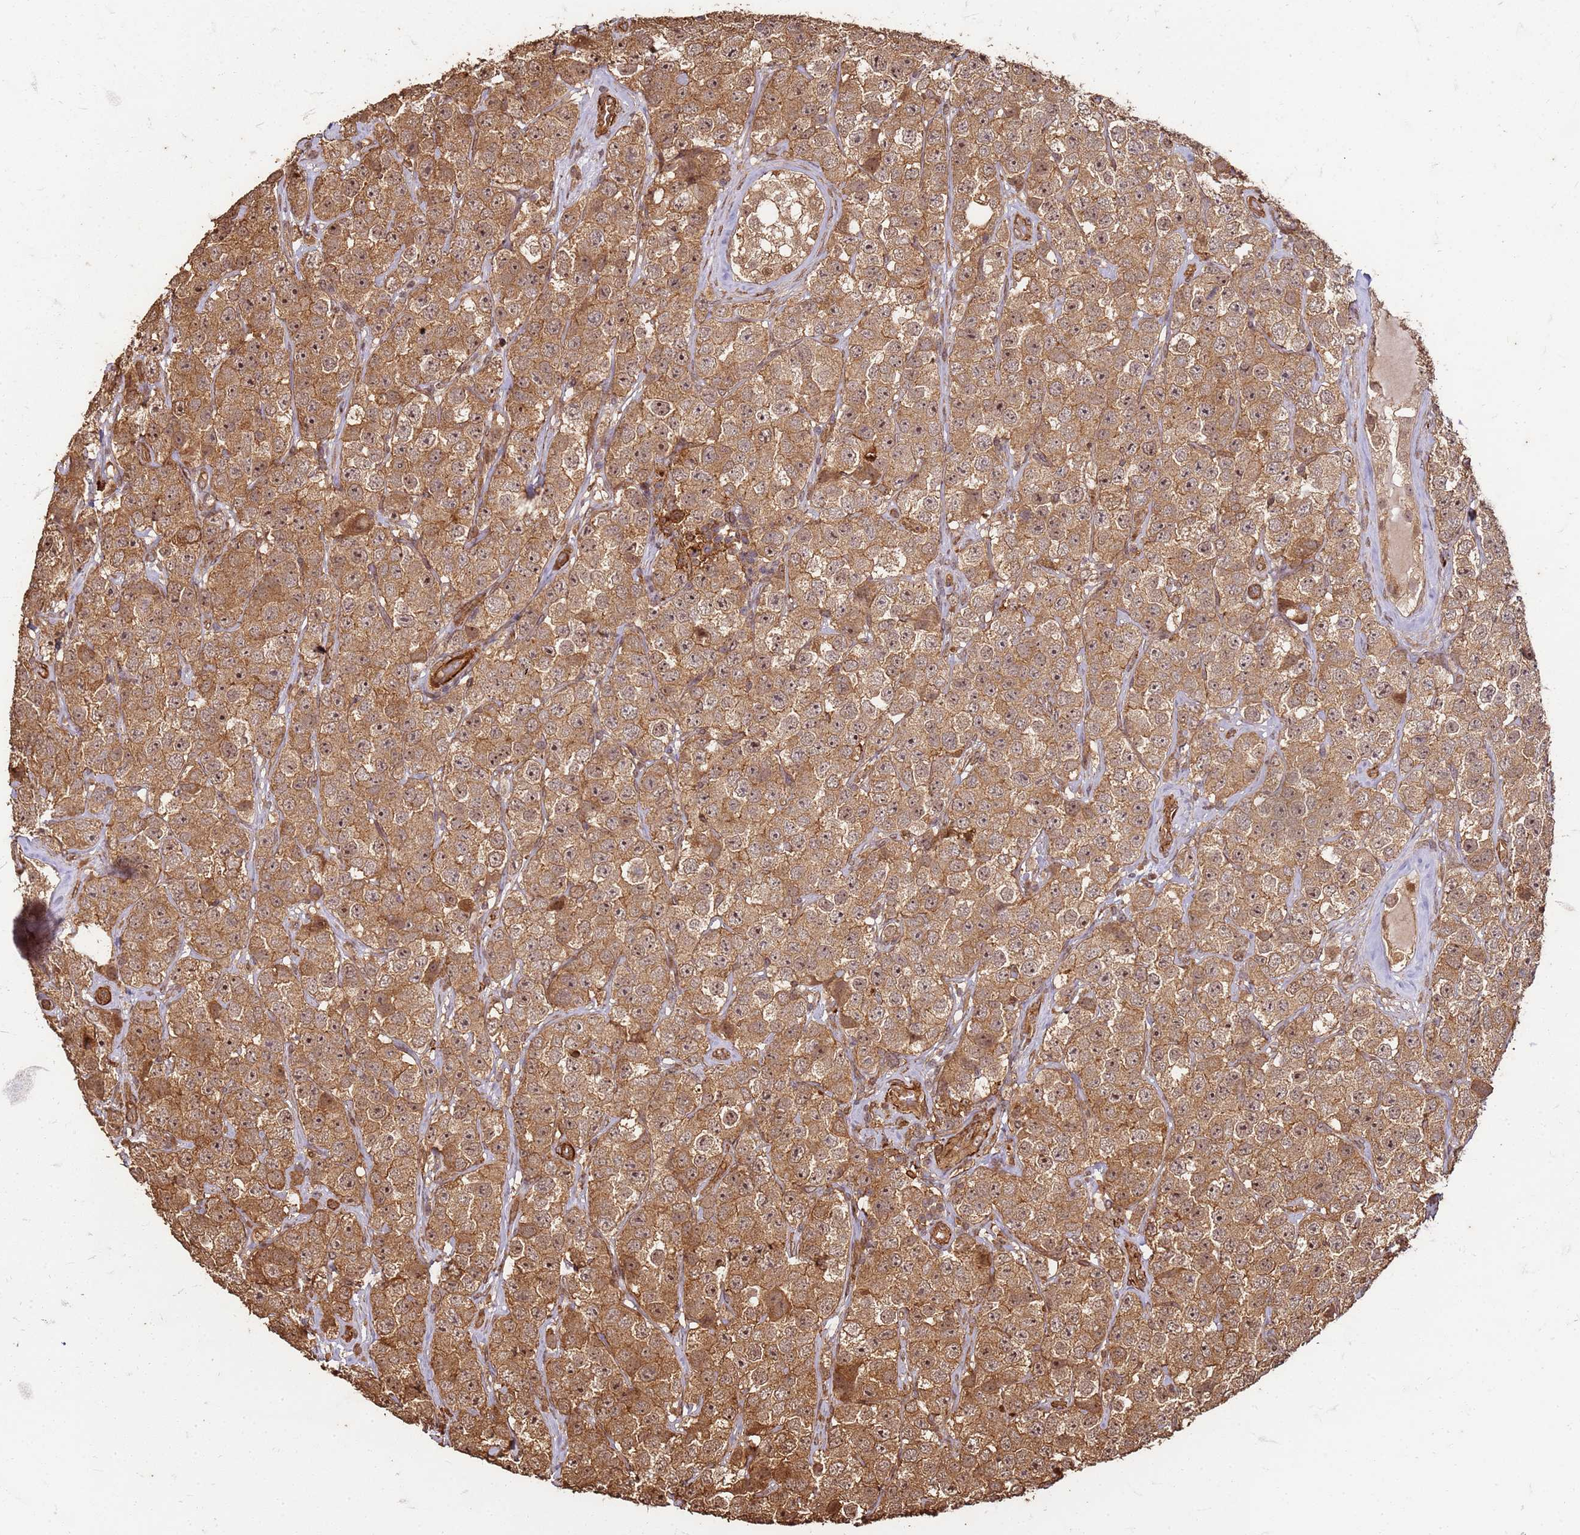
{"staining": {"intensity": "moderate", "quantity": ">75%", "location": "cytoplasmic/membranous,nuclear"}, "tissue": "testis cancer", "cell_type": "Tumor cells", "image_type": "cancer", "snomed": [{"axis": "morphology", "description": "Seminoma, NOS"}, {"axis": "topography", "description": "Testis"}], "caption": "Seminoma (testis) tissue reveals moderate cytoplasmic/membranous and nuclear staining in about >75% of tumor cells", "gene": "KIF26A", "patient": {"sex": "male", "age": 28}}